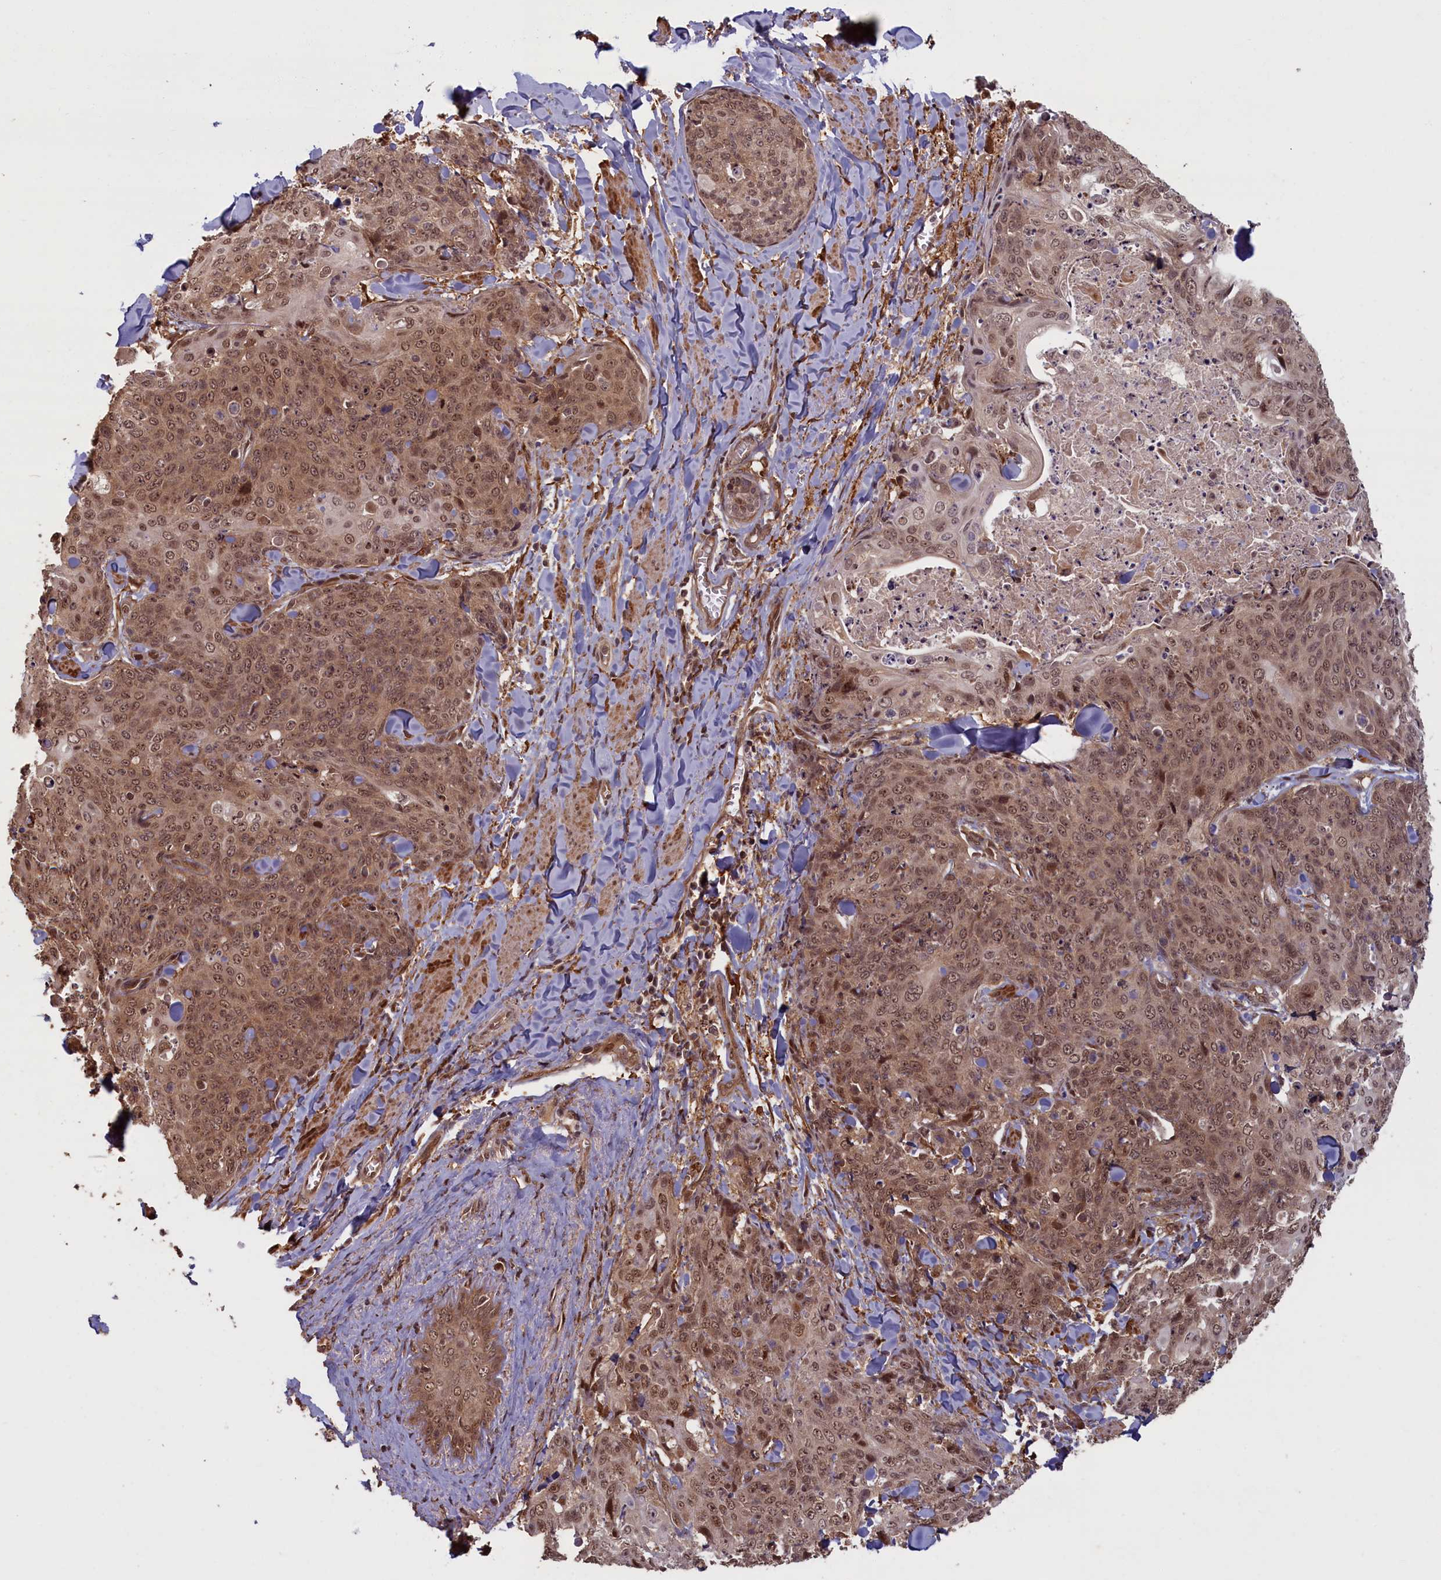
{"staining": {"intensity": "moderate", "quantity": ">75%", "location": "cytoplasmic/membranous,nuclear"}, "tissue": "skin cancer", "cell_type": "Tumor cells", "image_type": "cancer", "snomed": [{"axis": "morphology", "description": "Squamous cell carcinoma, NOS"}, {"axis": "topography", "description": "Skin"}, {"axis": "topography", "description": "Vulva"}], "caption": "This photomicrograph reveals skin cancer (squamous cell carcinoma) stained with immunohistochemistry (IHC) to label a protein in brown. The cytoplasmic/membranous and nuclear of tumor cells show moderate positivity for the protein. Nuclei are counter-stained blue.", "gene": "HIF3A", "patient": {"sex": "female", "age": 85}}